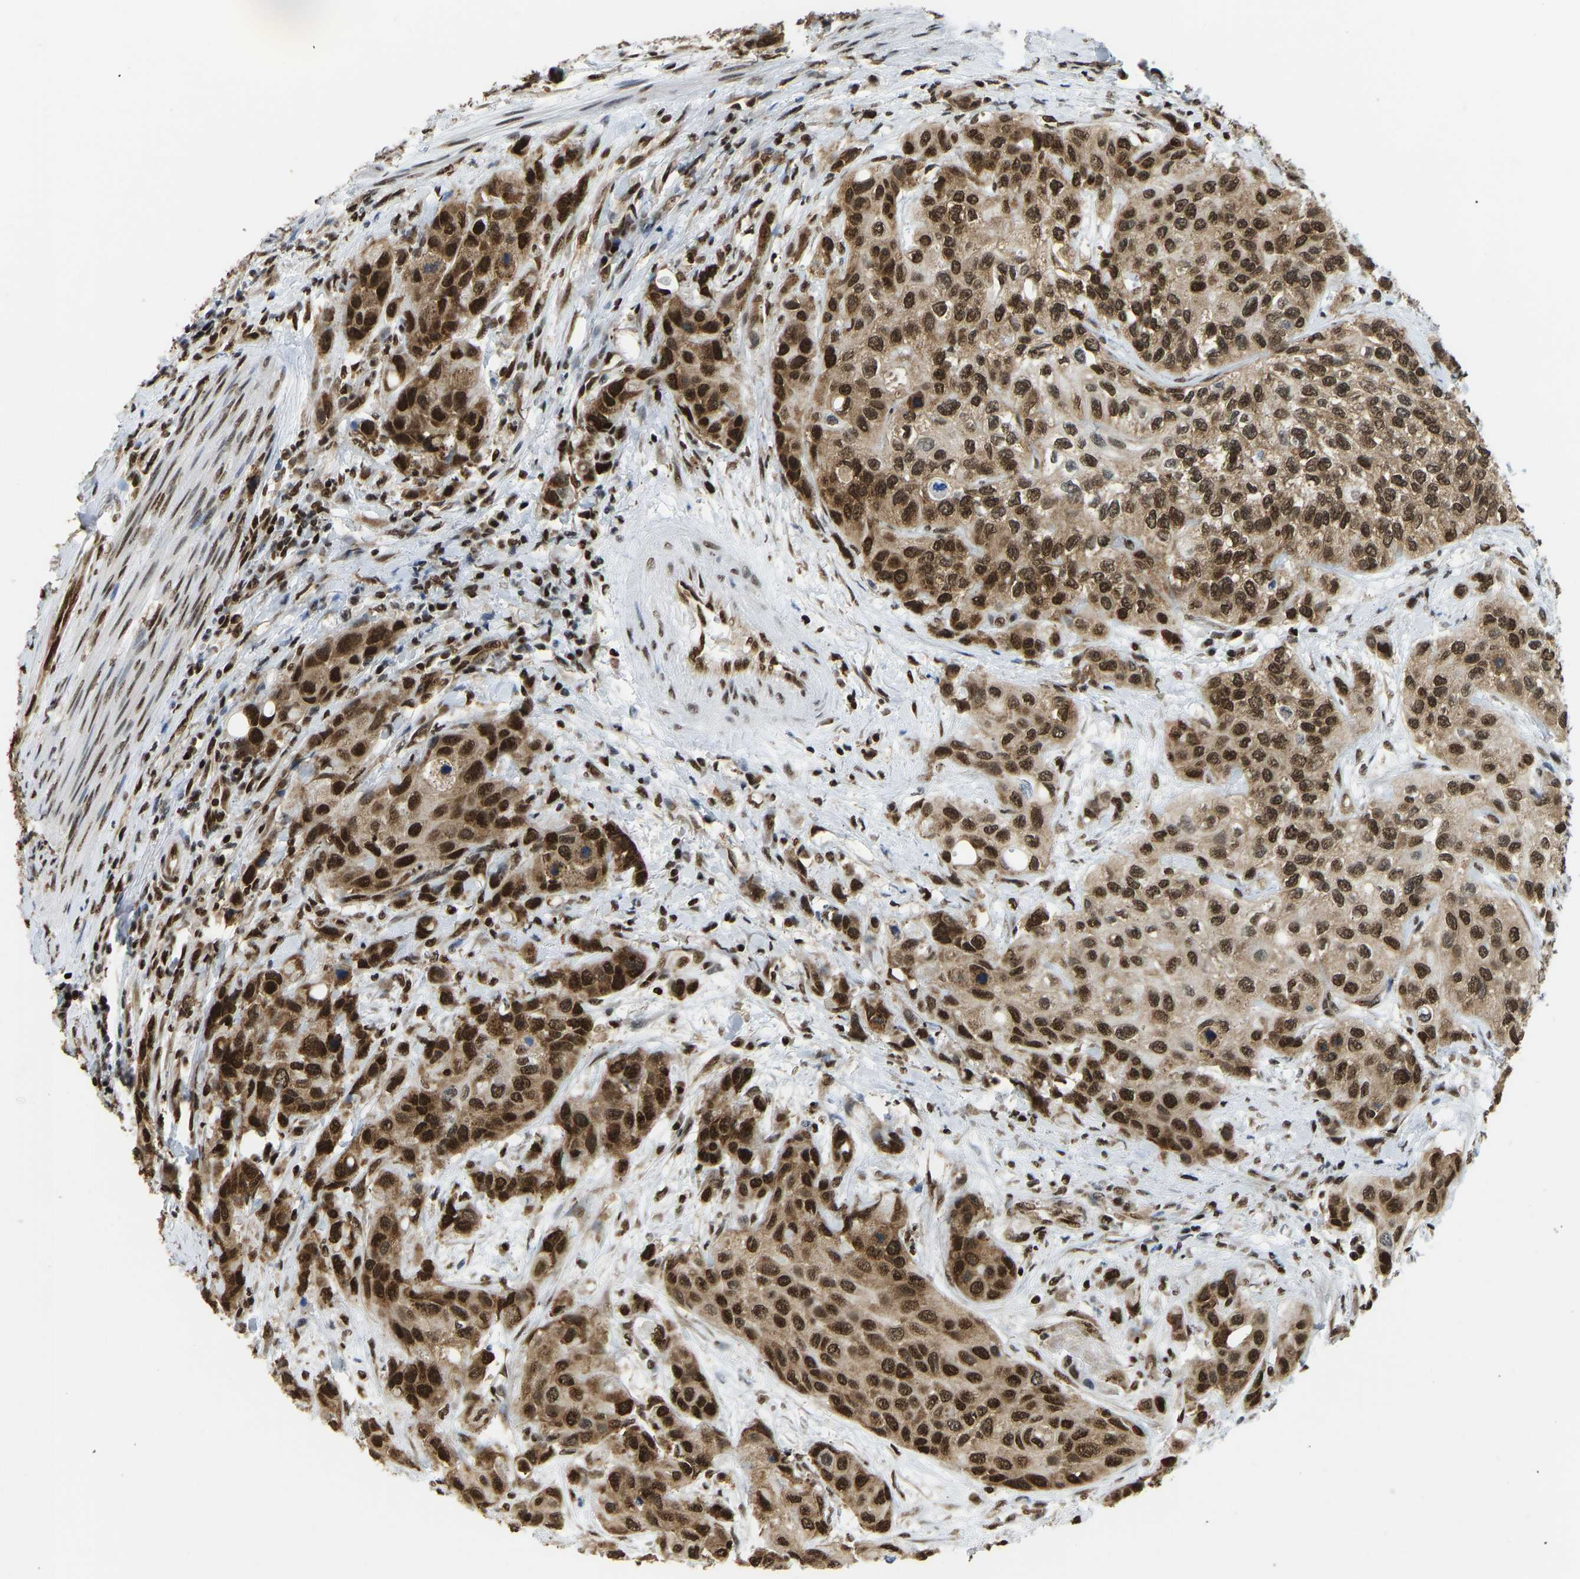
{"staining": {"intensity": "strong", "quantity": ">75%", "location": "cytoplasmic/membranous,nuclear"}, "tissue": "urothelial cancer", "cell_type": "Tumor cells", "image_type": "cancer", "snomed": [{"axis": "morphology", "description": "Urothelial carcinoma, High grade"}, {"axis": "topography", "description": "Urinary bladder"}], "caption": "This is an image of IHC staining of urothelial carcinoma (high-grade), which shows strong positivity in the cytoplasmic/membranous and nuclear of tumor cells.", "gene": "ZSCAN20", "patient": {"sex": "female", "age": 56}}